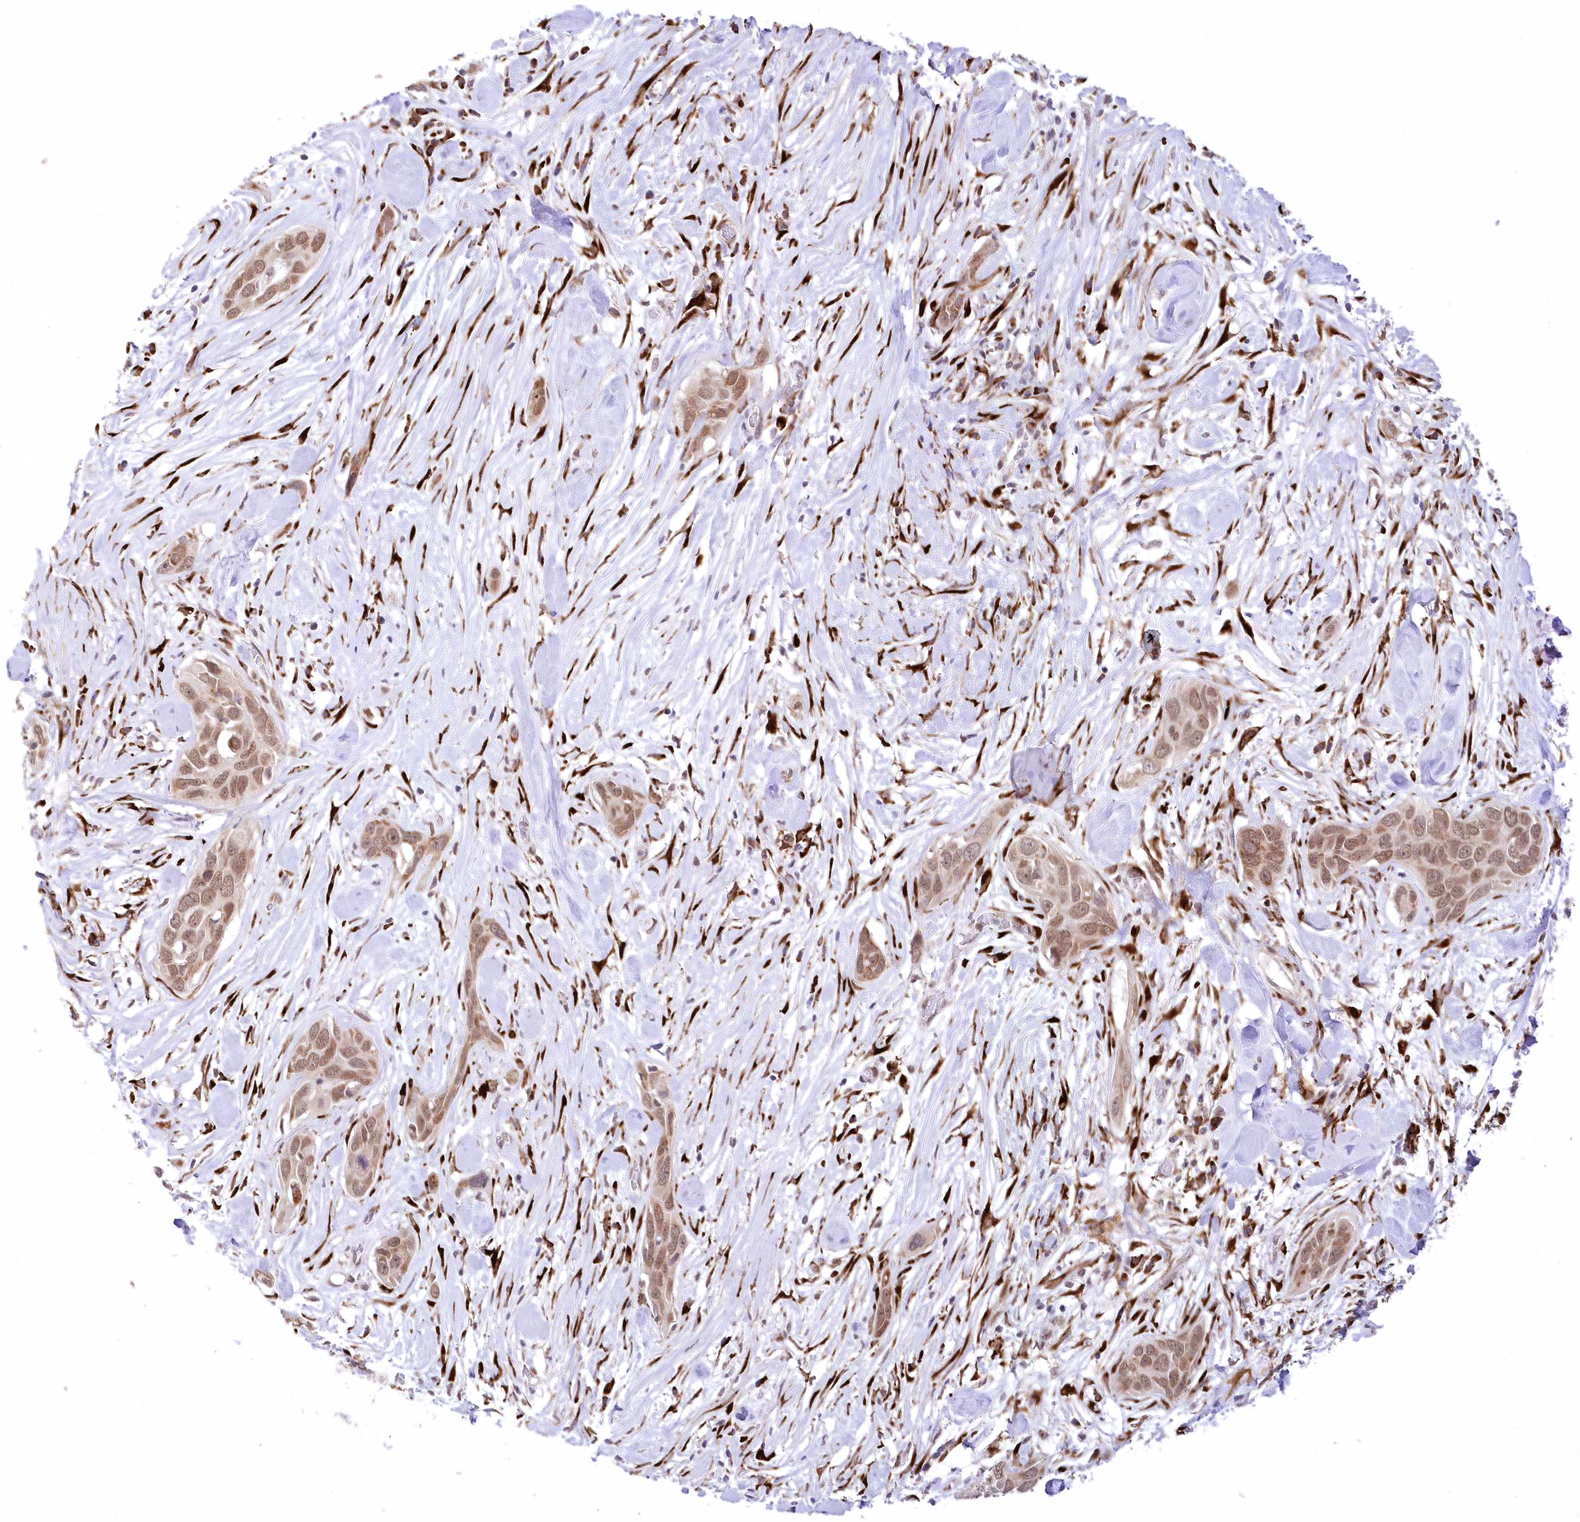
{"staining": {"intensity": "moderate", "quantity": ">75%", "location": "nuclear"}, "tissue": "pancreatic cancer", "cell_type": "Tumor cells", "image_type": "cancer", "snomed": [{"axis": "morphology", "description": "Adenocarcinoma, NOS"}, {"axis": "topography", "description": "Pancreas"}], "caption": "There is medium levels of moderate nuclear expression in tumor cells of pancreatic cancer, as demonstrated by immunohistochemical staining (brown color).", "gene": "LDB1", "patient": {"sex": "female", "age": 60}}